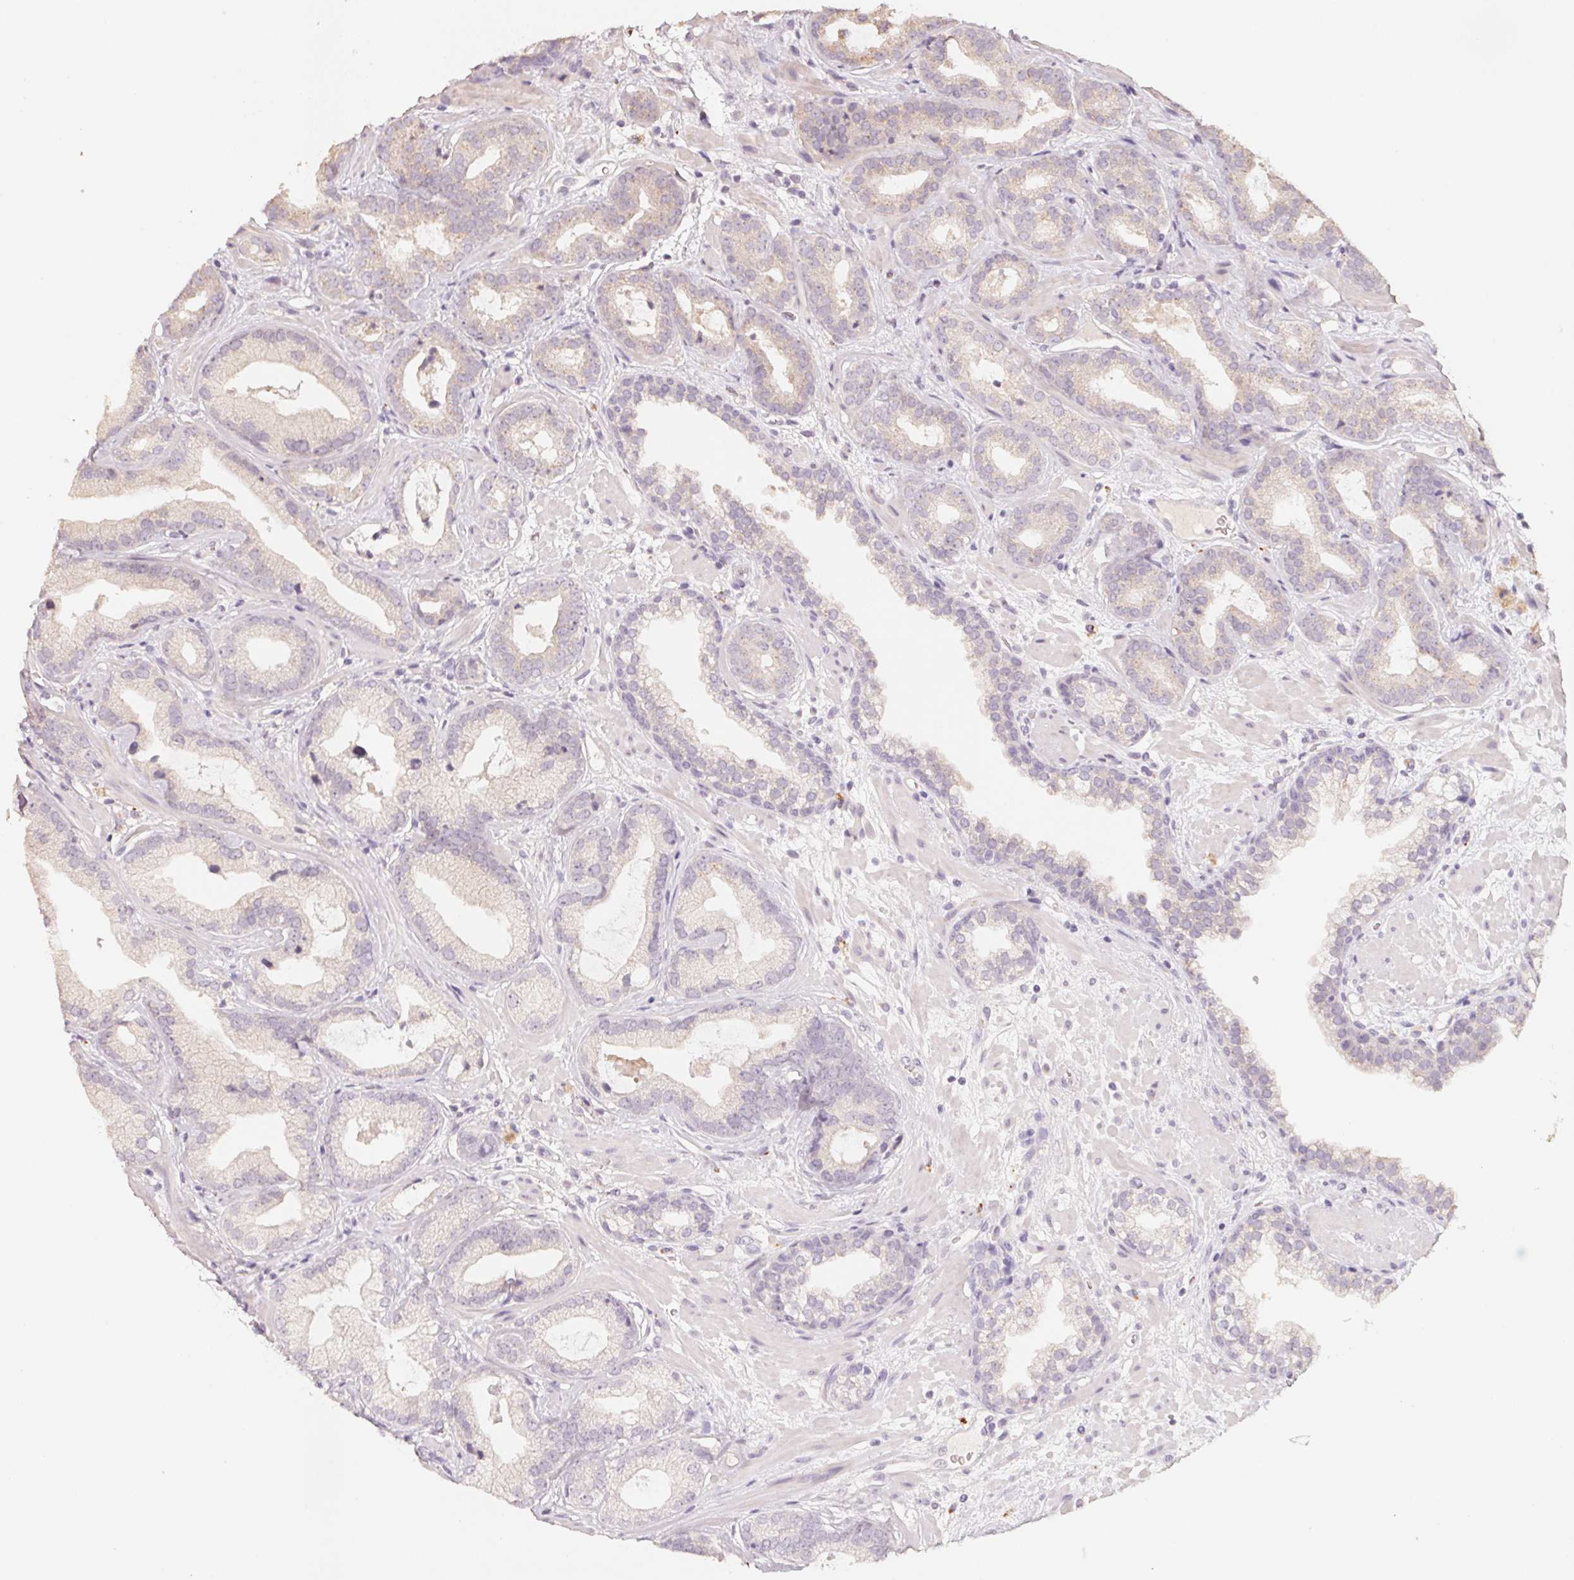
{"staining": {"intensity": "negative", "quantity": "none", "location": "none"}, "tissue": "prostate cancer", "cell_type": "Tumor cells", "image_type": "cancer", "snomed": [{"axis": "morphology", "description": "Adenocarcinoma, Low grade"}, {"axis": "topography", "description": "Prostate"}], "caption": "This is a photomicrograph of immunohistochemistry (IHC) staining of prostate cancer, which shows no expression in tumor cells.", "gene": "TREH", "patient": {"sex": "male", "age": 62}}